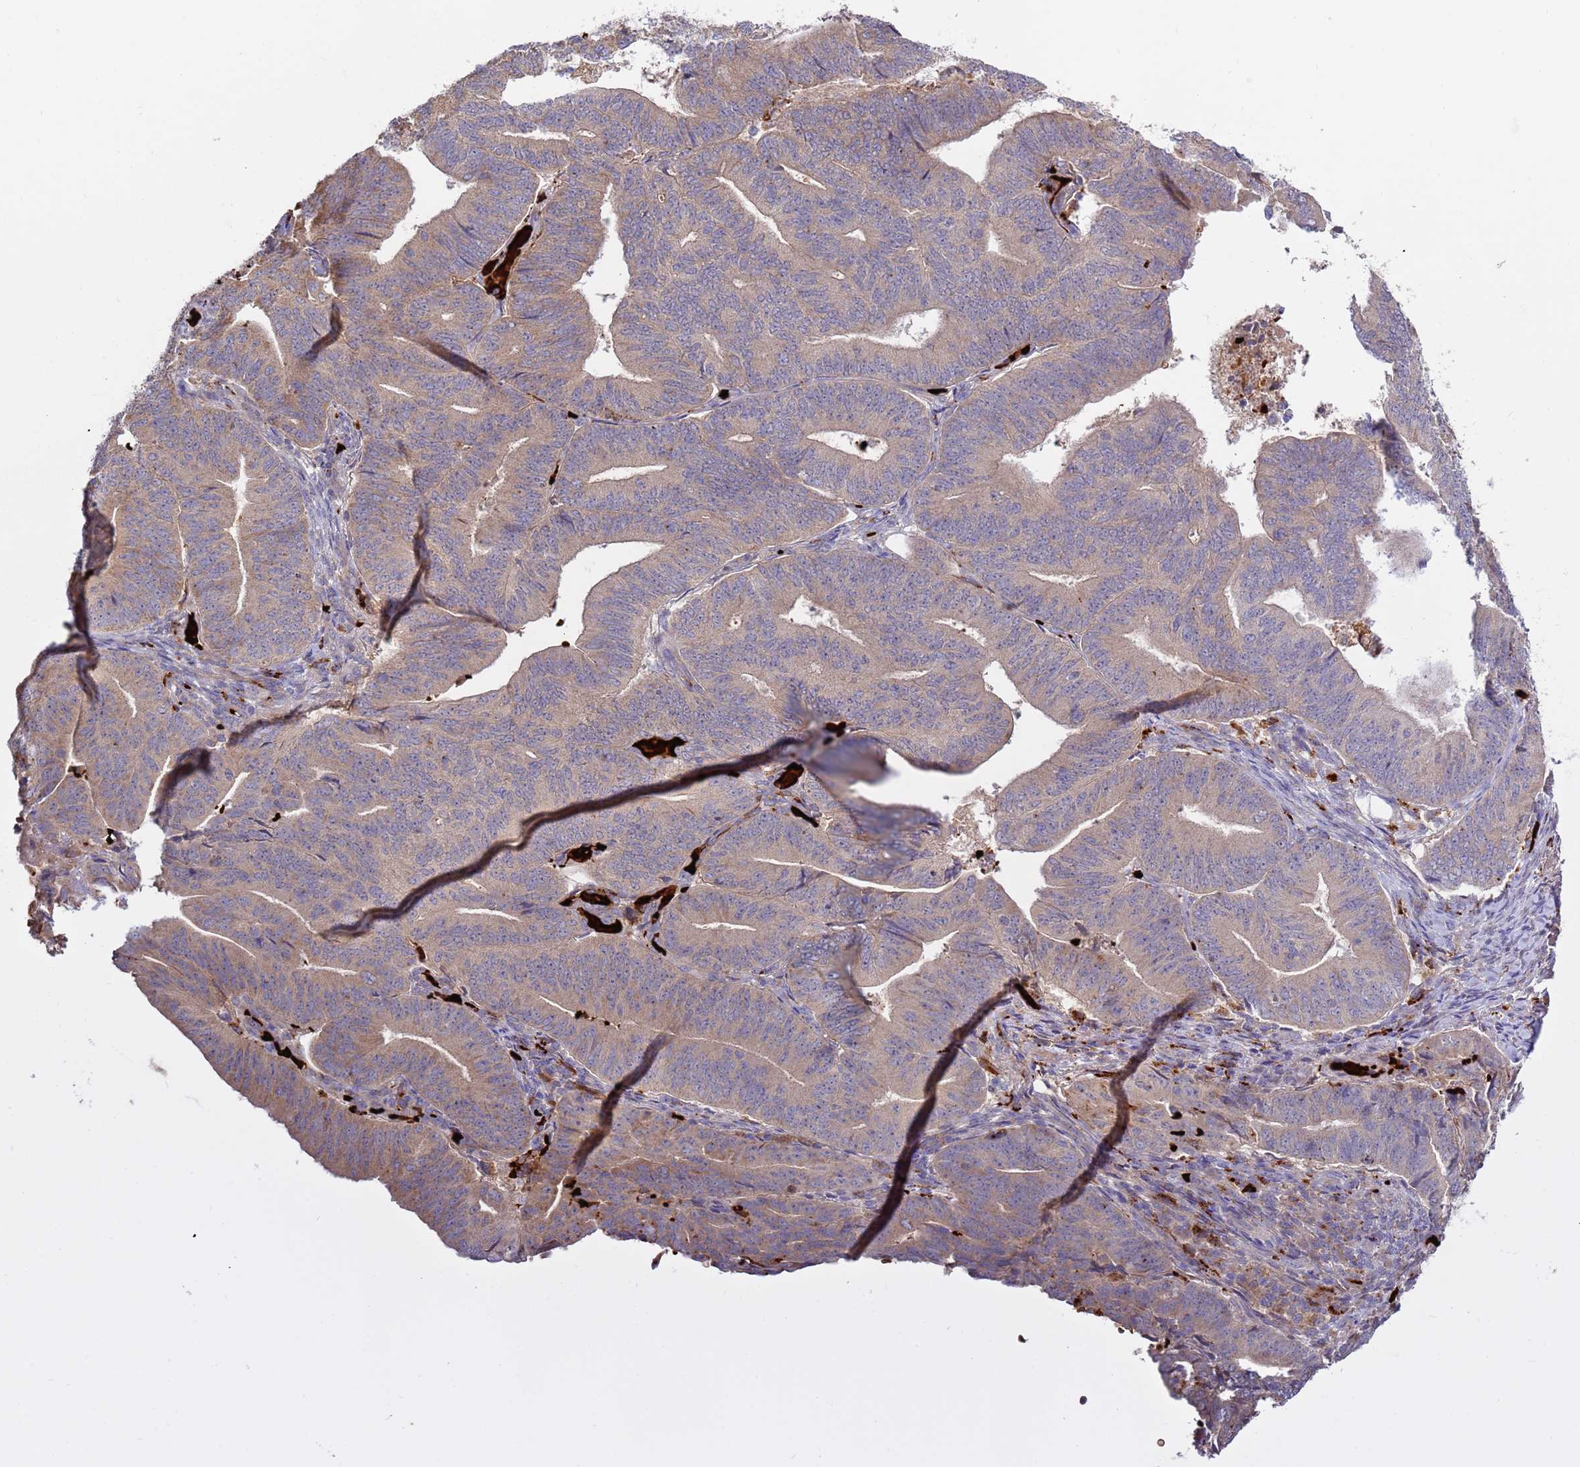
{"staining": {"intensity": "weak", "quantity": "25%-75%", "location": "cytoplasmic/membranous"}, "tissue": "endometrial cancer", "cell_type": "Tumor cells", "image_type": "cancer", "snomed": [{"axis": "morphology", "description": "Adenocarcinoma, NOS"}, {"axis": "topography", "description": "Endometrium"}], "caption": "The image reveals a brown stain indicating the presence of a protein in the cytoplasmic/membranous of tumor cells in endometrial cancer.", "gene": "VPS36", "patient": {"sex": "female", "age": 70}}